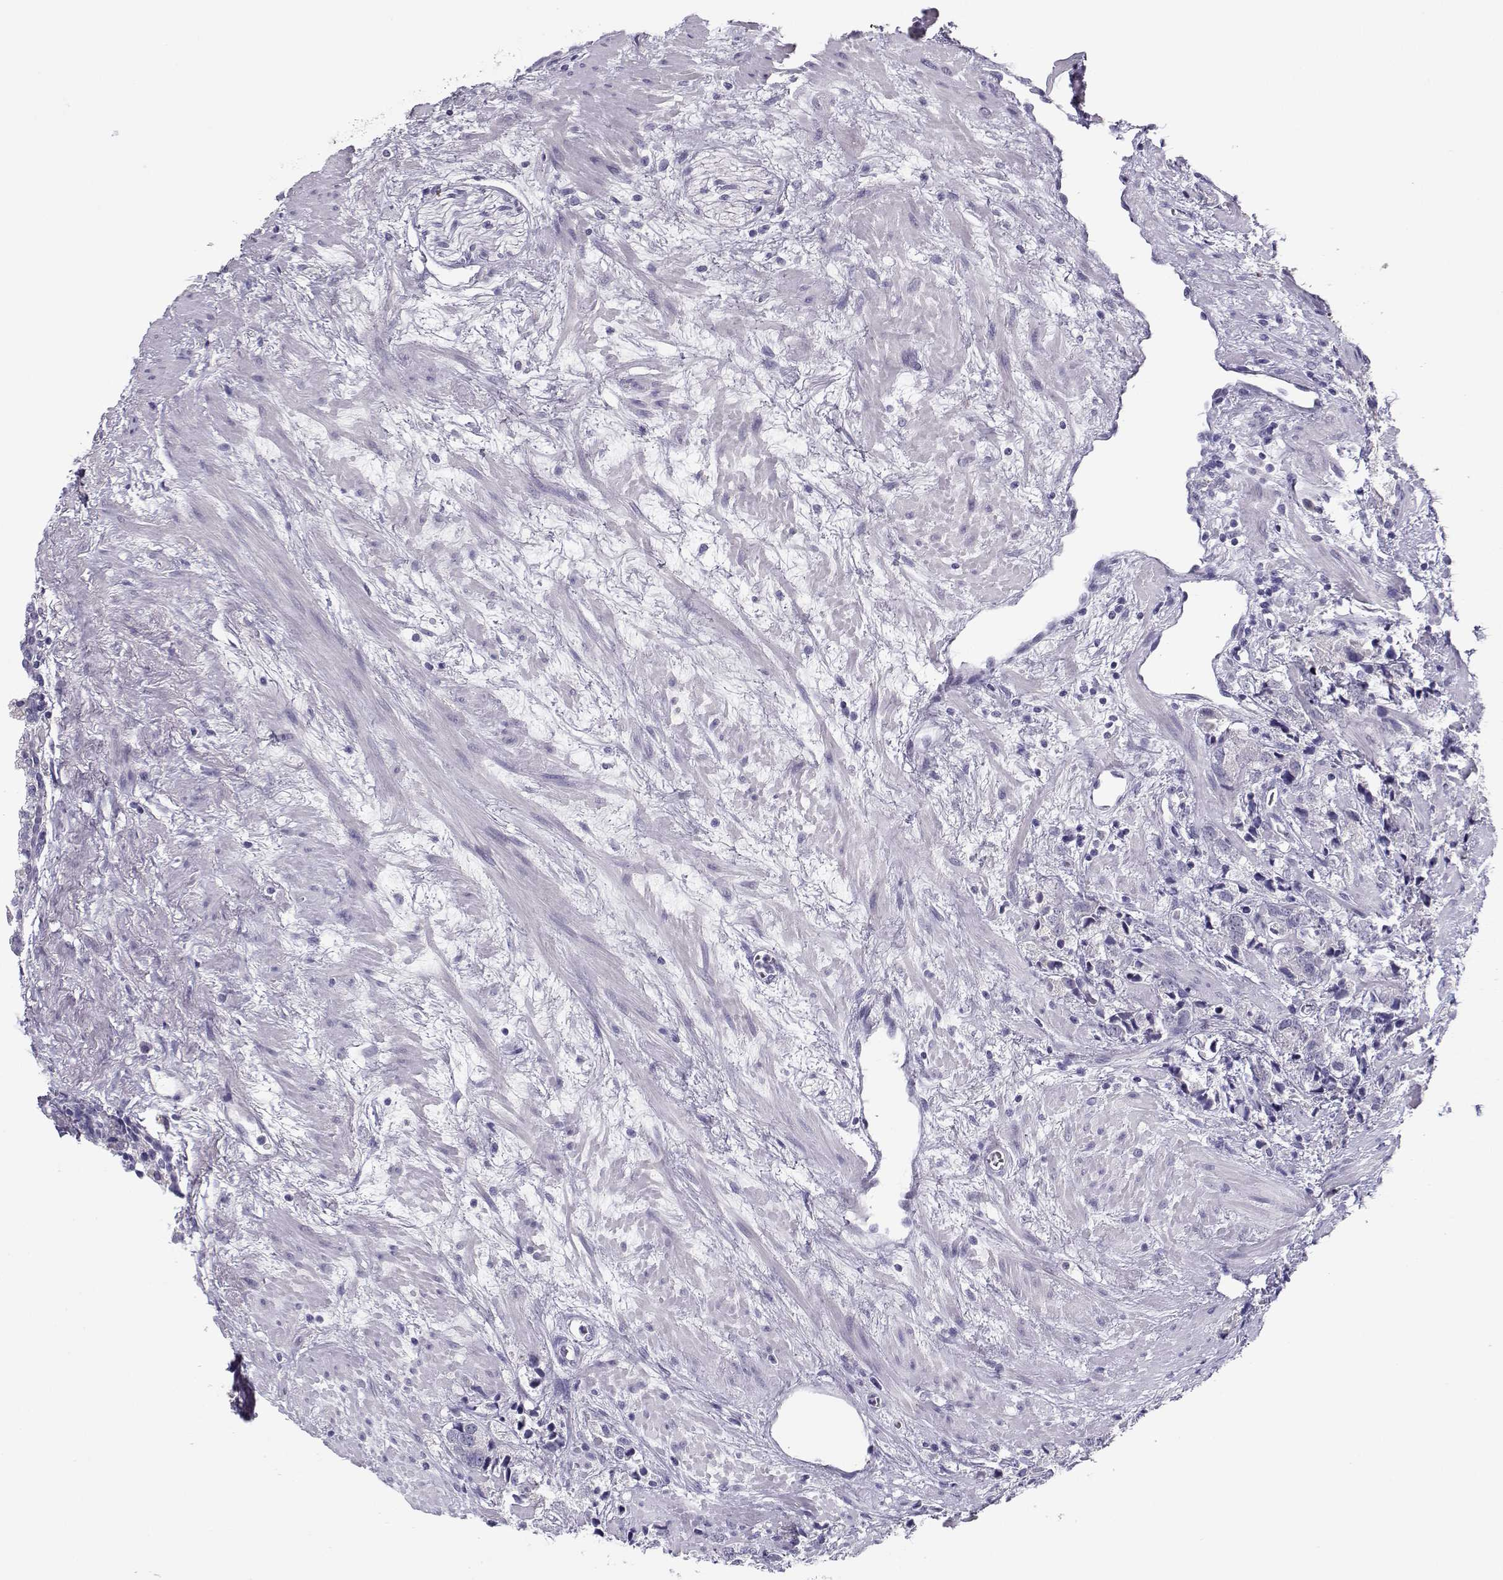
{"staining": {"intensity": "negative", "quantity": "none", "location": "none"}, "tissue": "prostate cancer", "cell_type": "Tumor cells", "image_type": "cancer", "snomed": [{"axis": "morphology", "description": "Adenocarcinoma, NOS"}, {"axis": "topography", "description": "Prostate and seminal vesicle, NOS"}], "caption": "Immunohistochemical staining of human prostate cancer demonstrates no significant expression in tumor cells.", "gene": "CFAP77", "patient": {"sex": "male", "age": 63}}